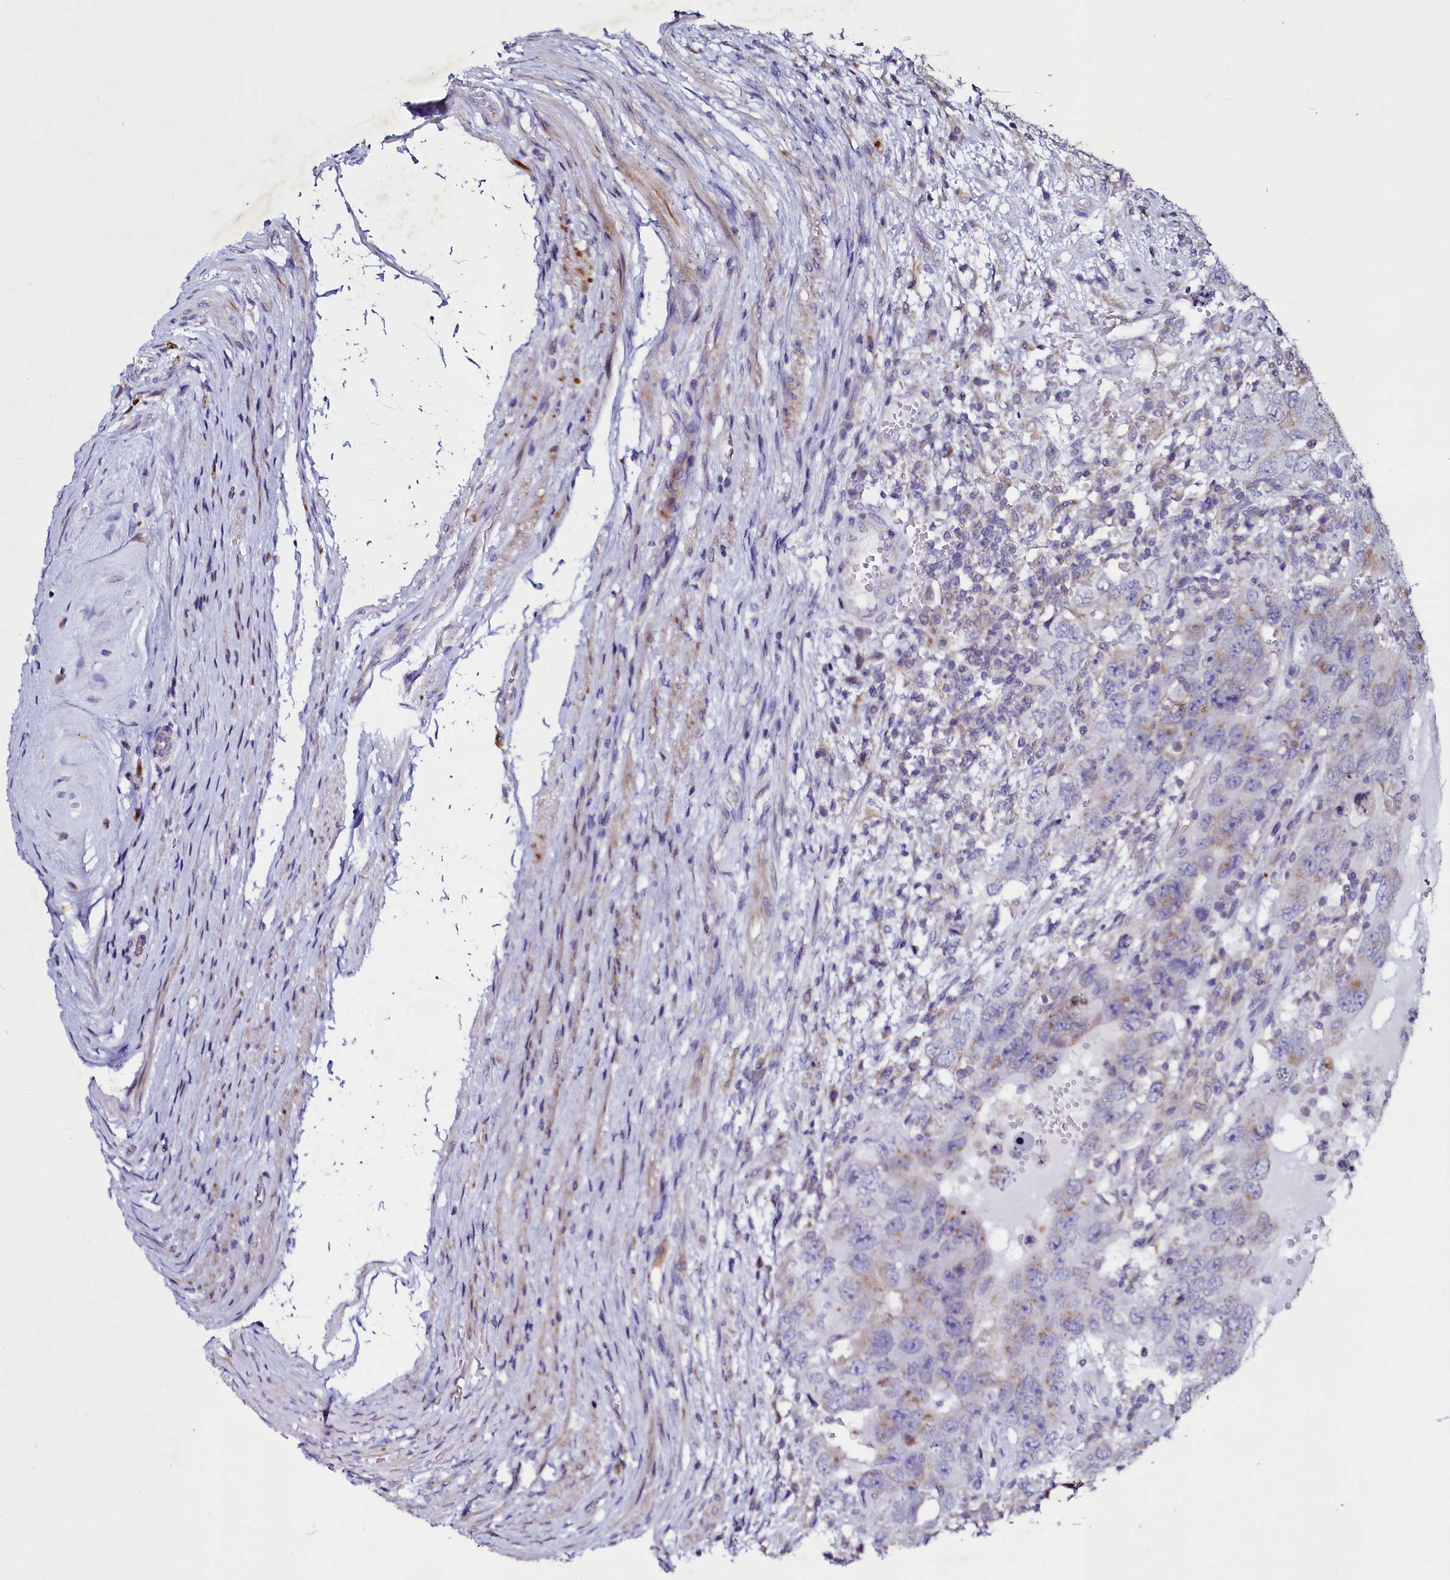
{"staining": {"intensity": "weak", "quantity": "<25%", "location": "cytoplasmic/membranous"}, "tissue": "testis cancer", "cell_type": "Tumor cells", "image_type": "cancer", "snomed": [{"axis": "morphology", "description": "Carcinoma, Embryonal, NOS"}, {"axis": "topography", "description": "Testis"}], "caption": "Tumor cells show no significant positivity in embryonal carcinoma (testis).", "gene": "SELENOT", "patient": {"sex": "male", "age": 26}}